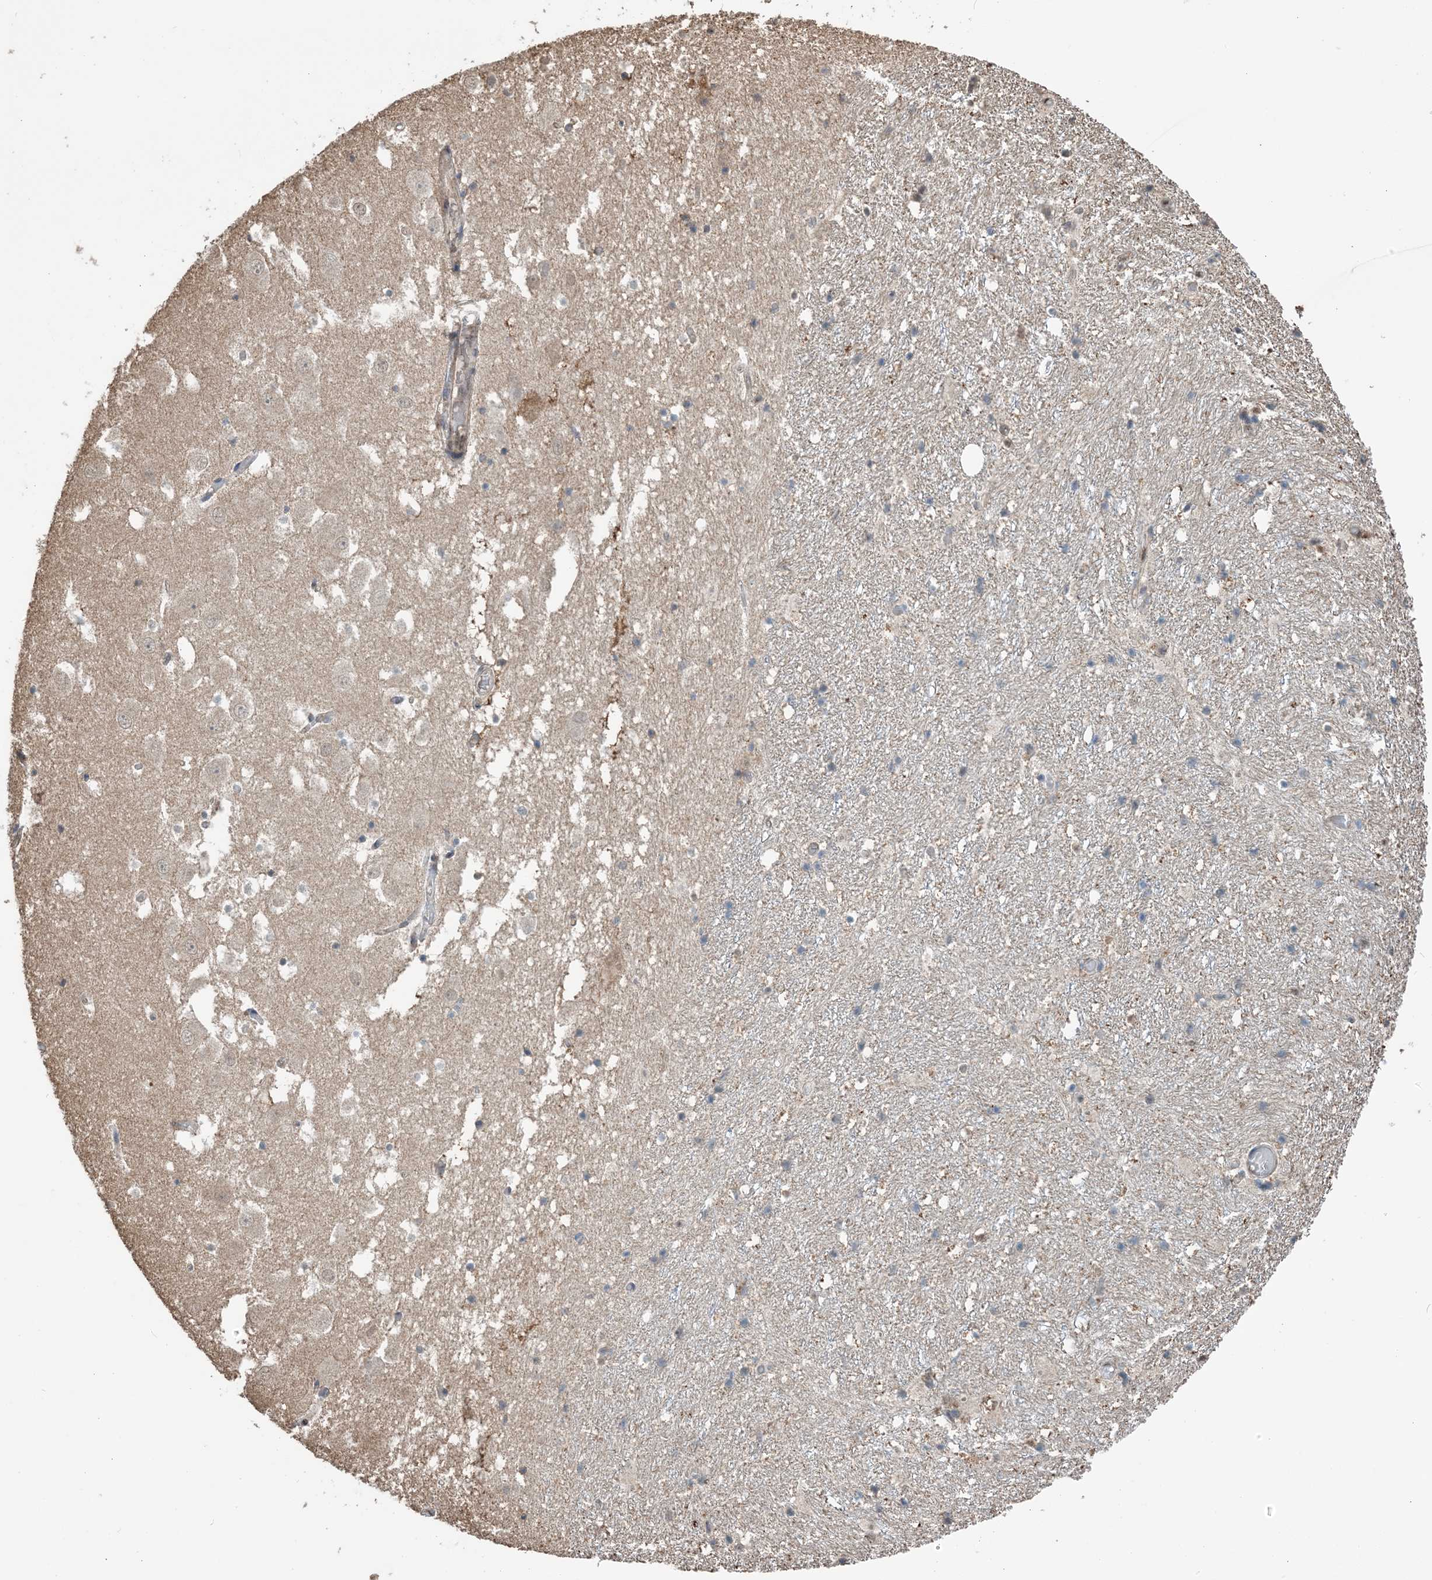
{"staining": {"intensity": "moderate", "quantity": "<25%", "location": "cytoplasmic/membranous,nuclear"}, "tissue": "hippocampus", "cell_type": "Glial cells", "image_type": "normal", "snomed": [{"axis": "morphology", "description": "Normal tissue, NOS"}, {"axis": "topography", "description": "Hippocampus"}], "caption": "Brown immunohistochemical staining in benign hippocampus shows moderate cytoplasmic/membranous,nuclear expression in about <25% of glial cells.", "gene": "HSPA1A", "patient": {"sex": "female", "age": 52}}